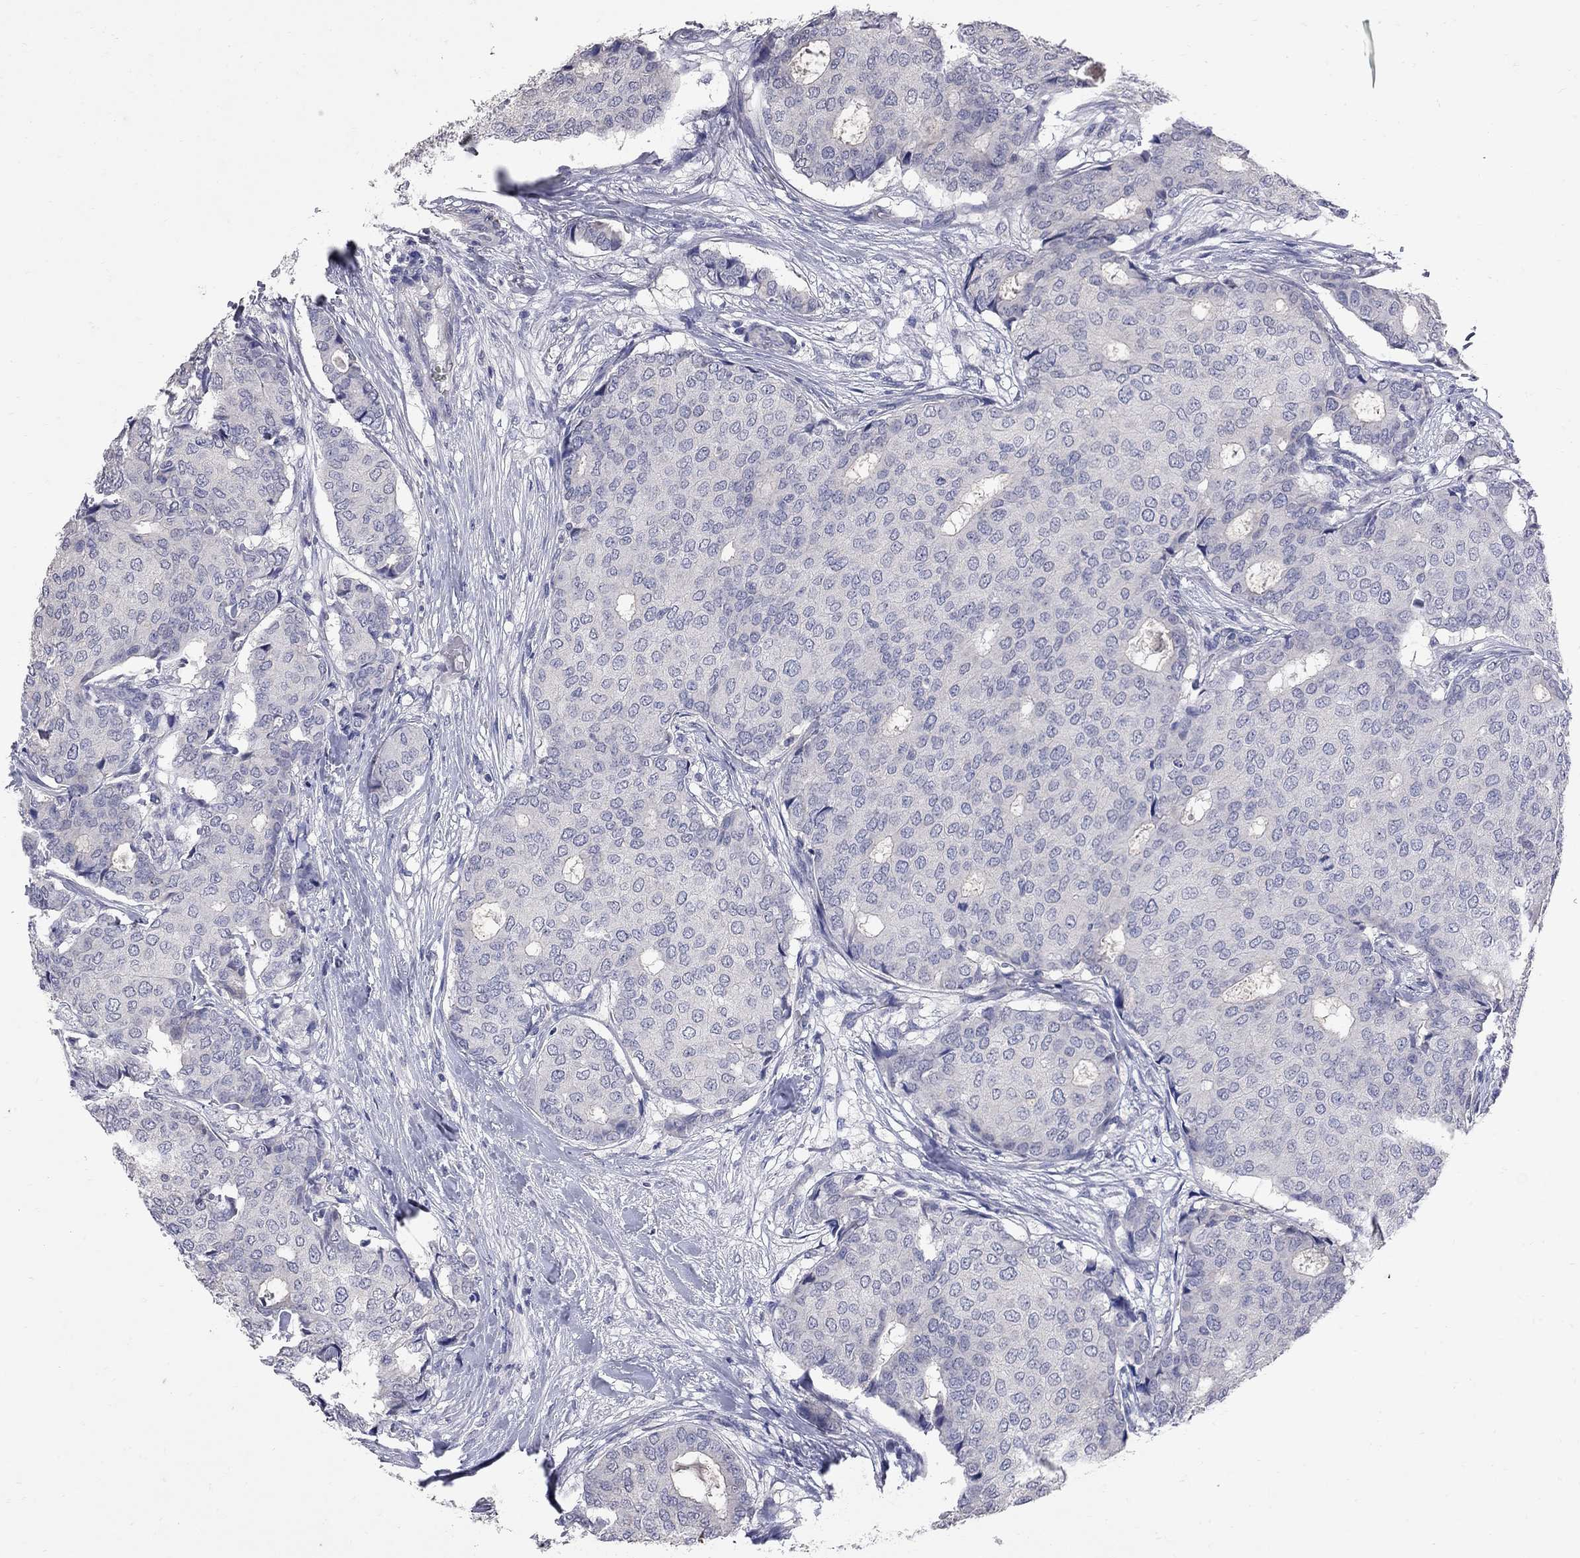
{"staining": {"intensity": "negative", "quantity": "none", "location": "none"}, "tissue": "breast cancer", "cell_type": "Tumor cells", "image_type": "cancer", "snomed": [{"axis": "morphology", "description": "Duct carcinoma"}, {"axis": "topography", "description": "Breast"}], "caption": "Breast intraductal carcinoma was stained to show a protein in brown. There is no significant staining in tumor cells.", "gene": "NOS2", "patient": {"sex": "female", "age": 75}}